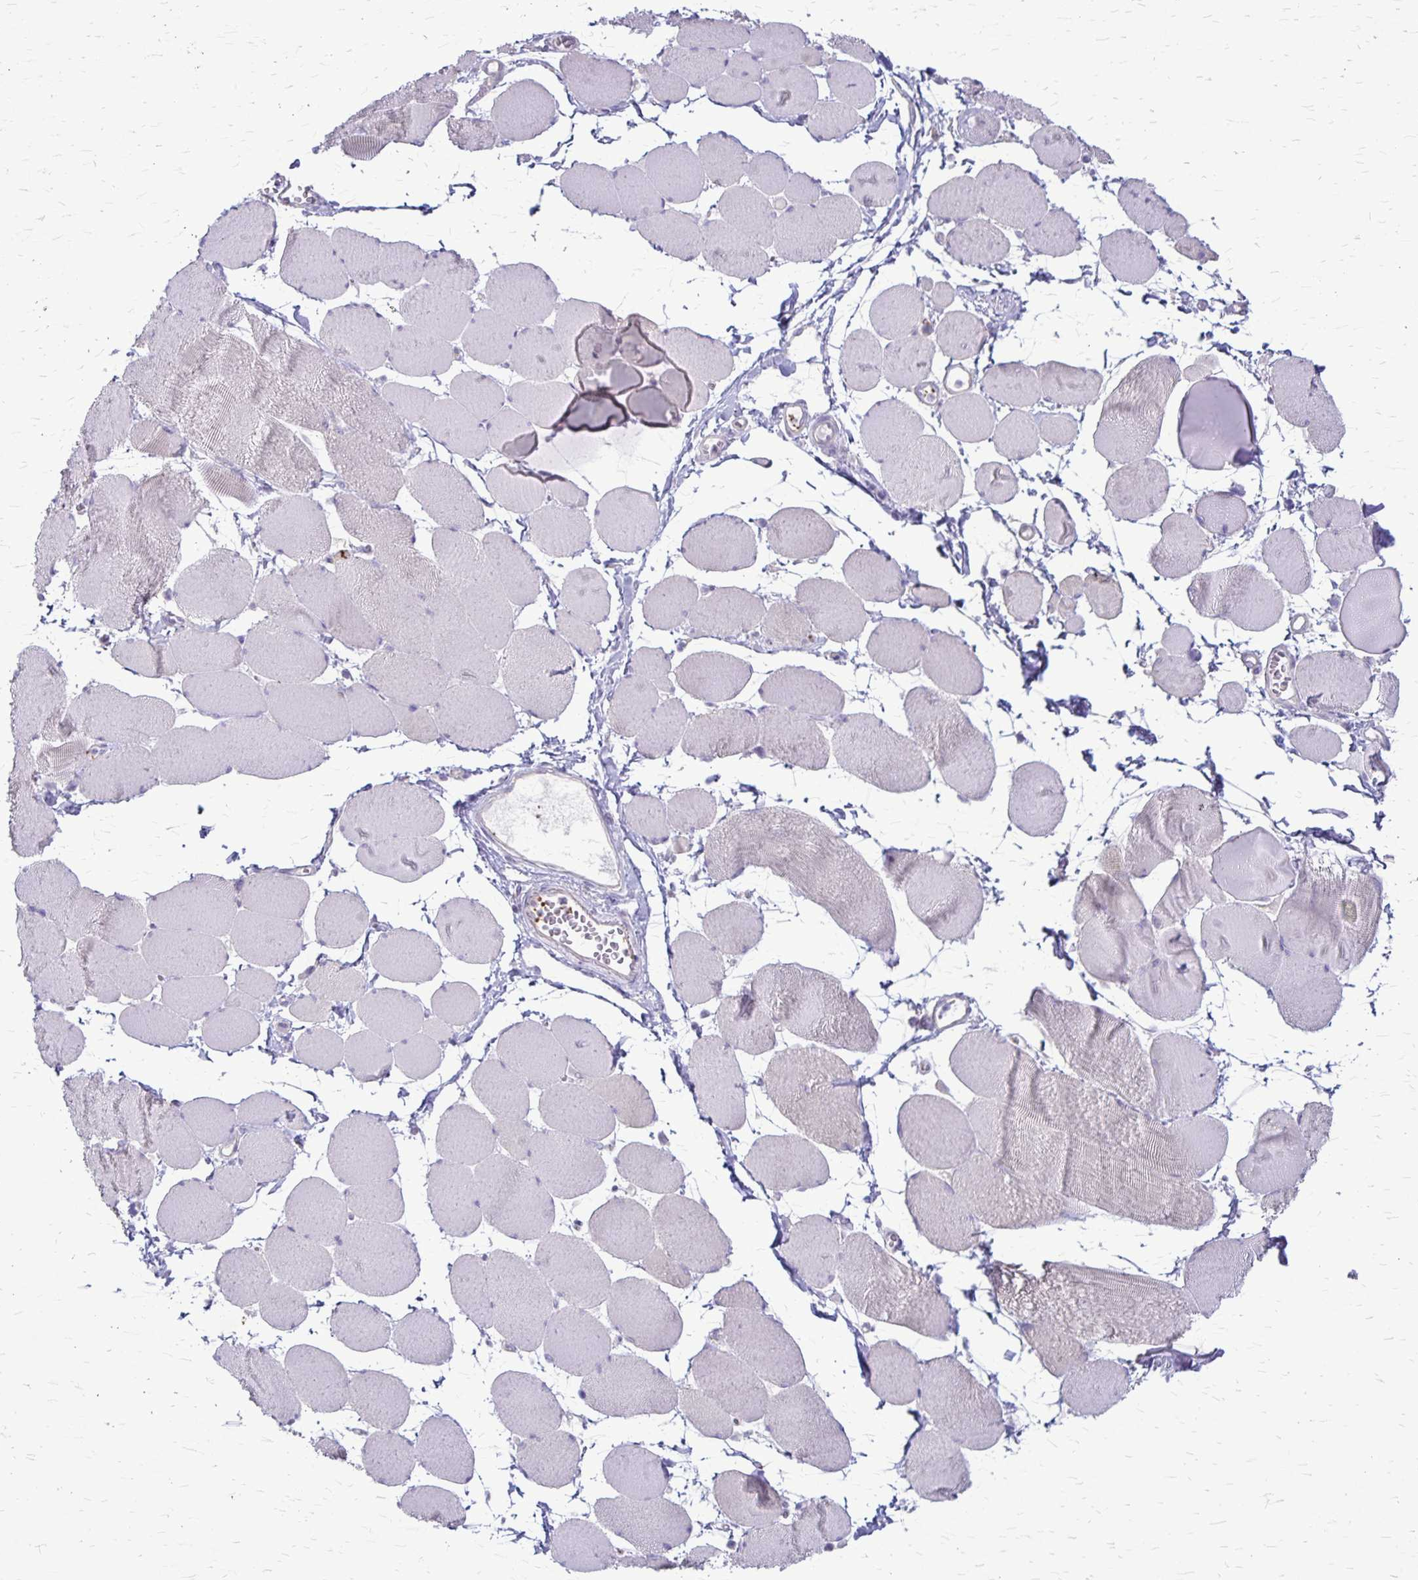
{"staining": {"intensity": "negative", "quantity": "none", "location": "none"}, "tissue": "skeletal muscle", "cell_type": "Myocytes", "image_type": "normal", "snomed": [{"axis": "morphology", "description": "Normal tissue, NOS"}, {"axis": "topography", "description": "Skeletal muscle"}], "caption": "IHC photomicrograph of unremarkable skeletal muscle: human skeletal muscle stained with DAB displays no significant protein expression in myocytes. The staining was performed using DAB to visualize the protein expression in brown, while the nuclei were stained in blue with hematoxylin (Magnification: 20x).", "gene": "GP9", "patient": {"sex": "female", "age": 75}}